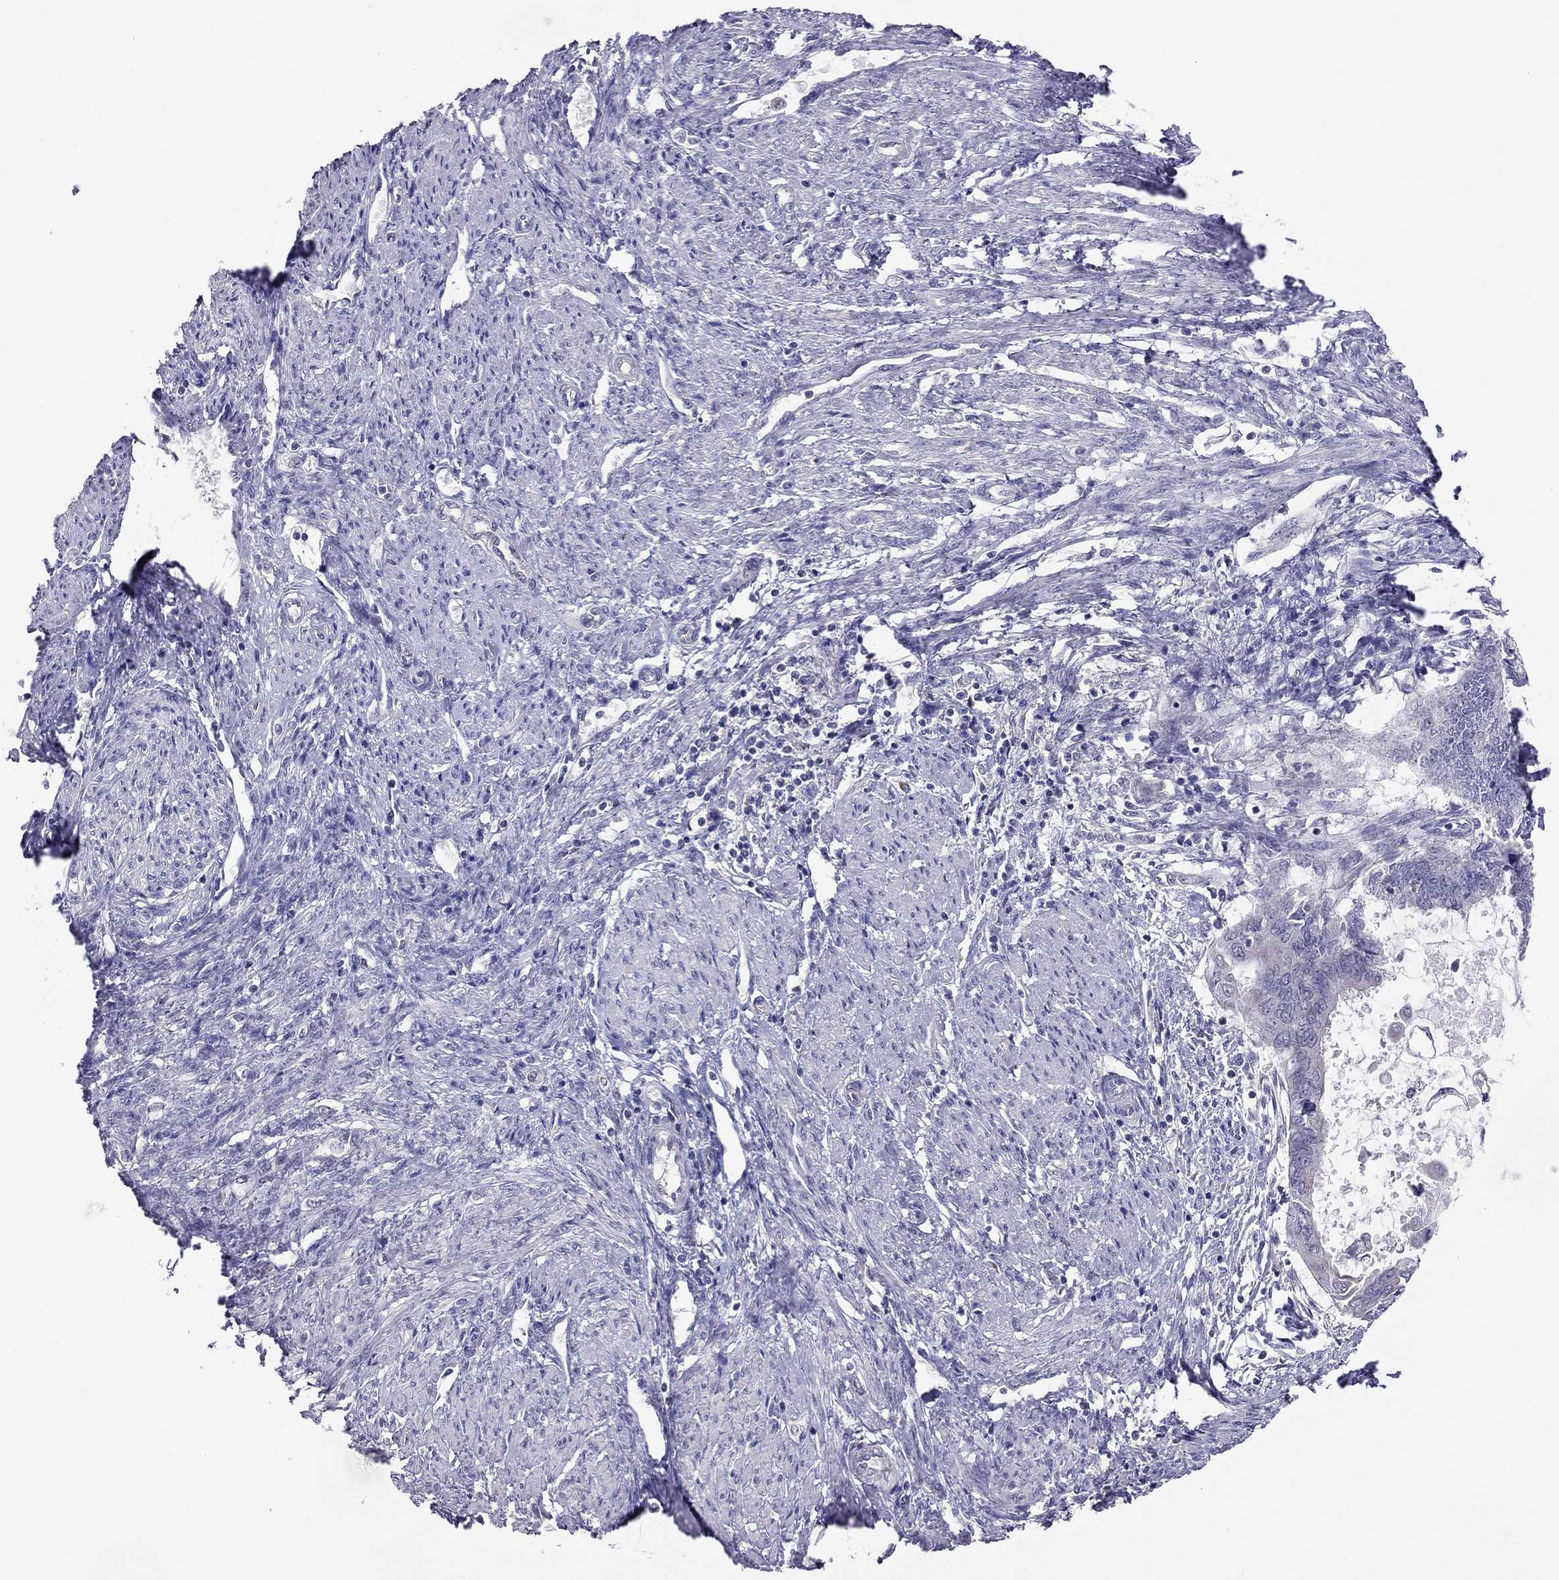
{"staining": {"intensity": "negative", "quantity": "none", "location": "none"}, "tissue": "endometrial cancer", "cell_type": "Tumor cells", "image_type": "cancer", "snomed": [{"axis": "morphology", "description": "Adenocarcinoma, NOS"}, {"axis": "topography", "description": "Endometrium"}], "caption": "A histopathology image of endometrial cancer stained for a protein reveals no brown staining in tumor cells.", "gene": "HSF2BP", "patient": {"sex": "female", "age": 86}}